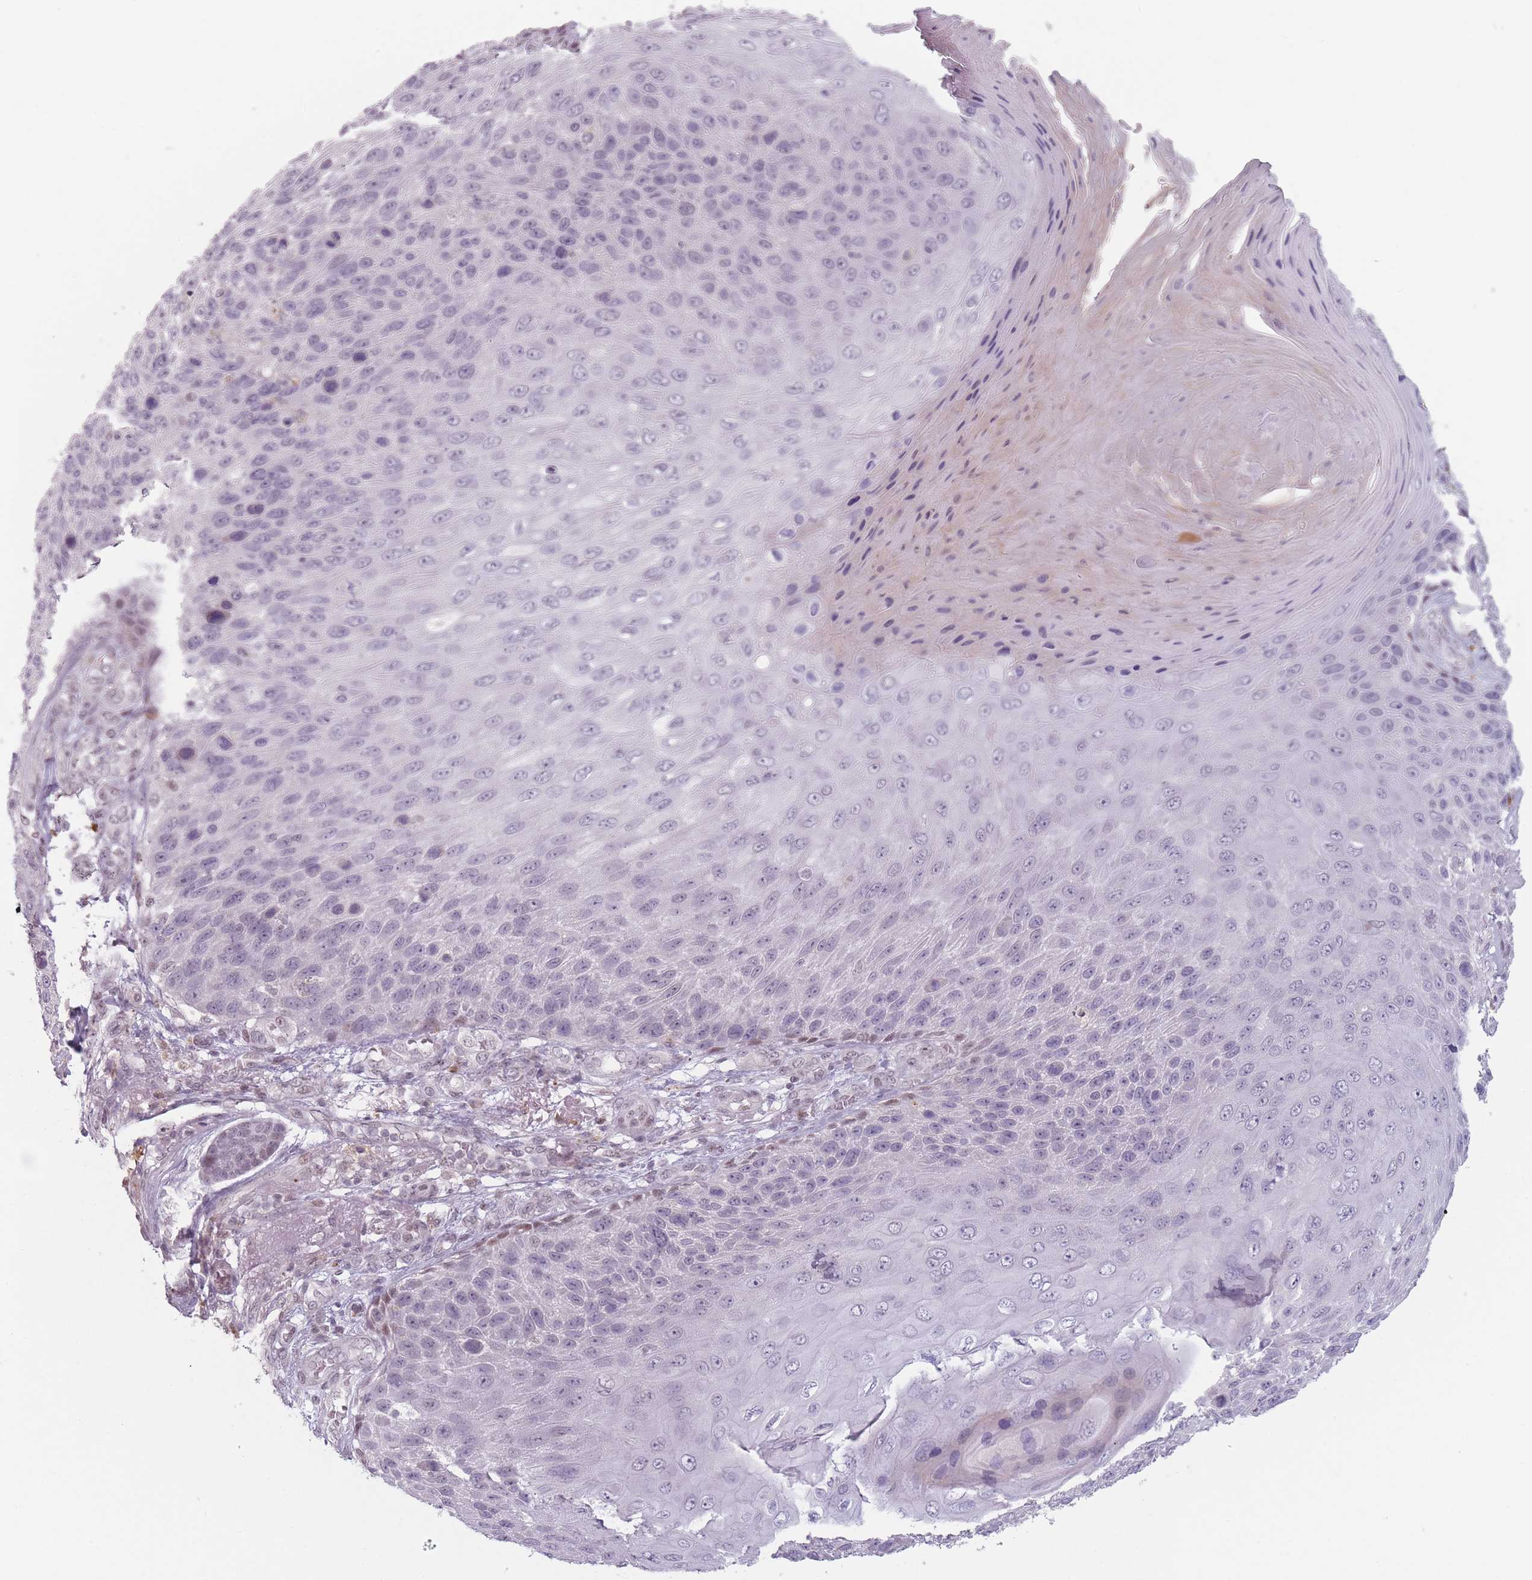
{"staining": {"intensity": "weak", "quantity": "<25%", "location": "nuclear"}, "tissue": "skin cancer", "cell_type": "Tumor cells", "image_type": "cancer", "snomed": [{"axis": "morphology", "description": "Squamous cell carcinoma, NOS"}, {"axis": "topography", "description": "Skin"}], "caption": "This is an immunohistochemistry (IHC) micrograph of skin squamous cell carcinoma. There is no positivity in tumor cells.", "gene": "OR10C1", "patient": {"sex": "female", "age": 88}}